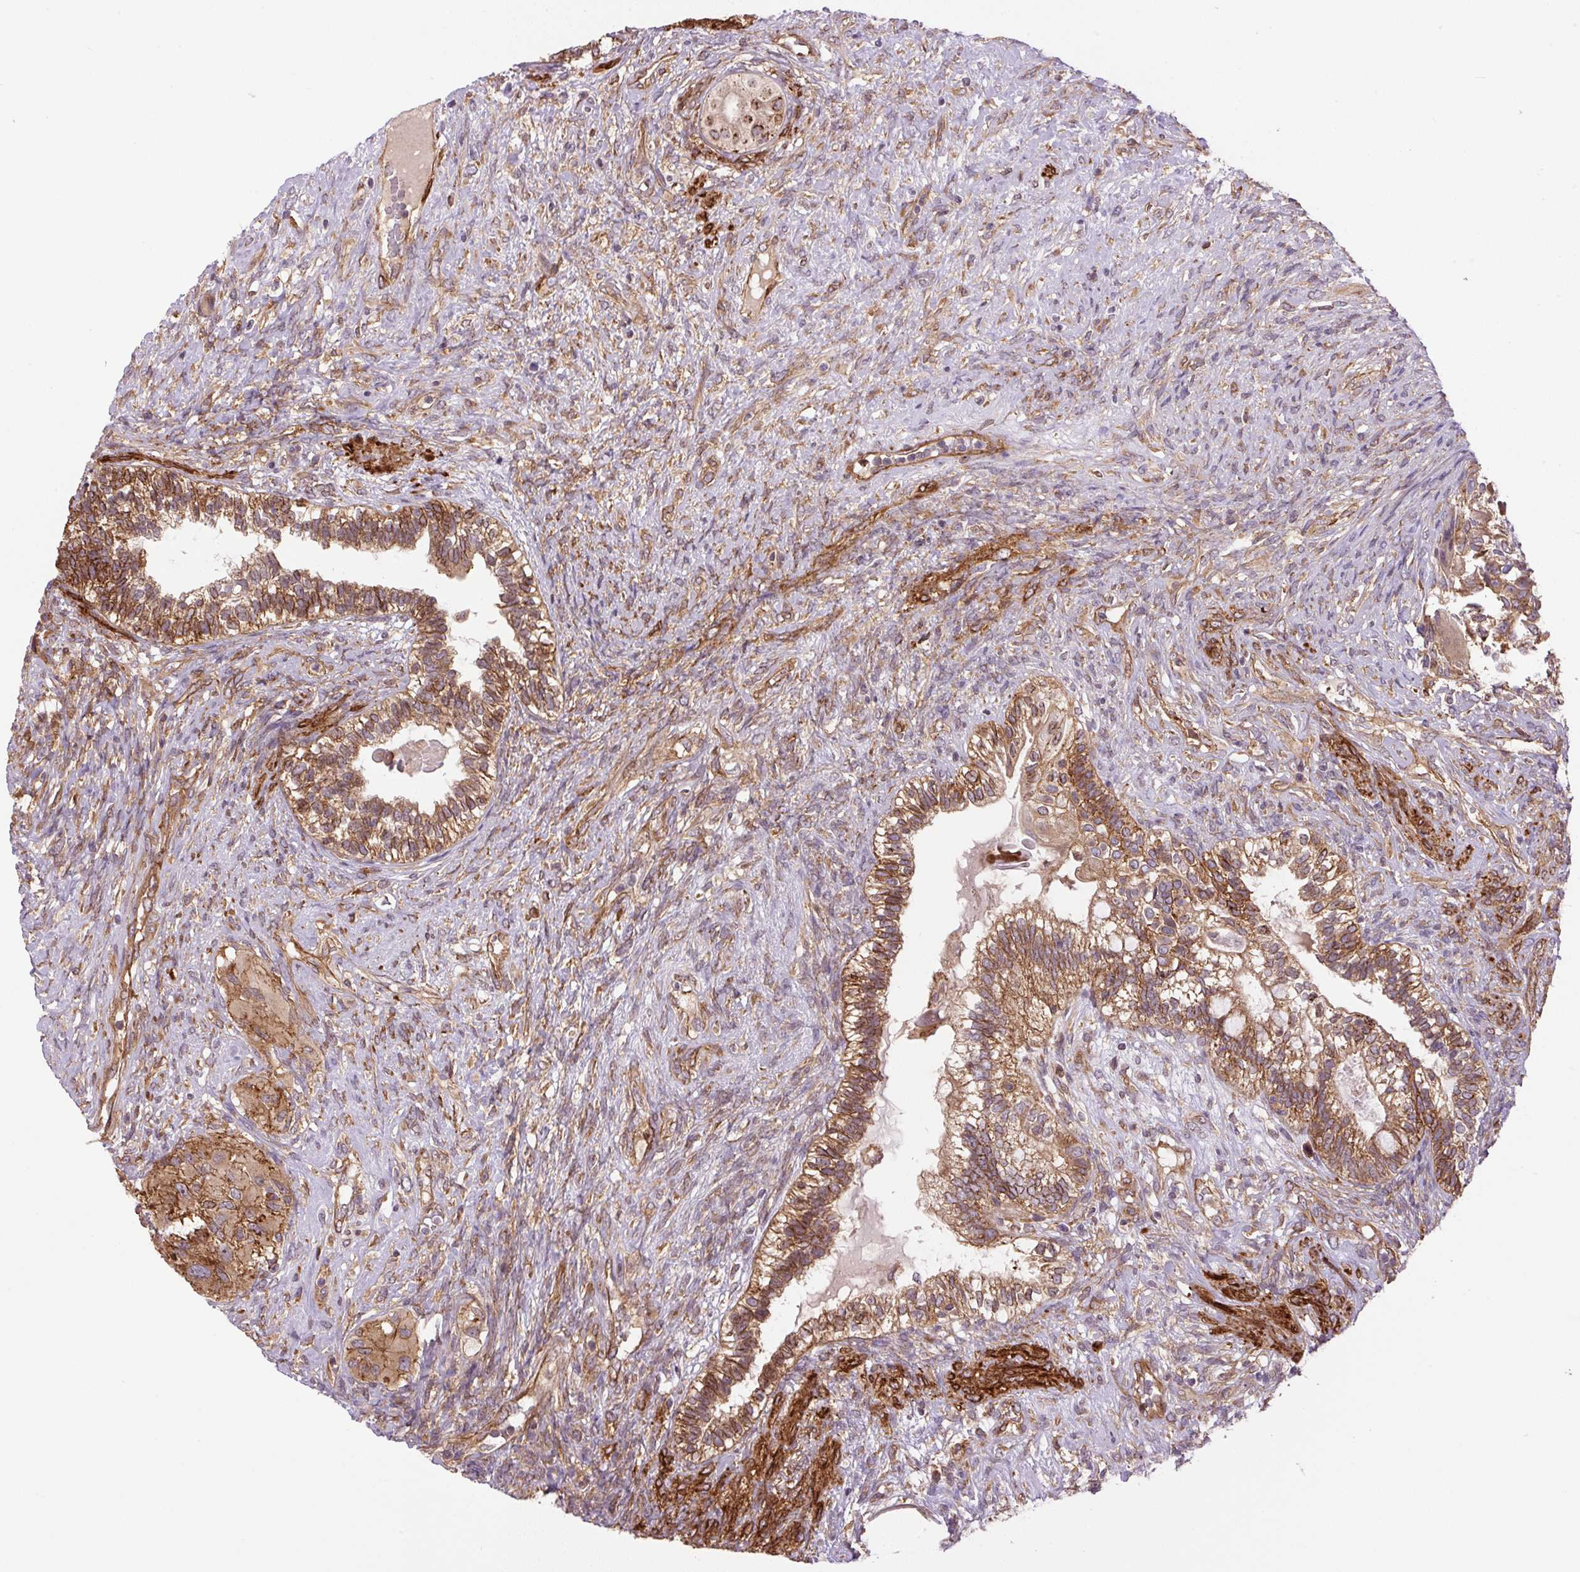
{"staining": {"intensity": "moderate", "quantity": ">75%", "location": "cytoplasmic/membranous"}, "tissue": "testis cancer", "cell_type": "Tumor cells", "image_type": "cancer", "snomed": [{"axis": "morphology", "description": "Seminoma, NOS"}, {"axis": "morphology", "description": "Carcinoma, Embryonal, NOS"}, {"axis": "topography", "description": "Testis"}], "caption": "Seminoma (testis) was stained to show a protein in brown. There is medium levels of moderate cytoplasmic/membranous expression in approximately >75% of tumor cells. (IHC, brightfield microscopy, high magnification).", "gene": "SEPTIN10", "patient": {"sex": "male", "age": 41}}